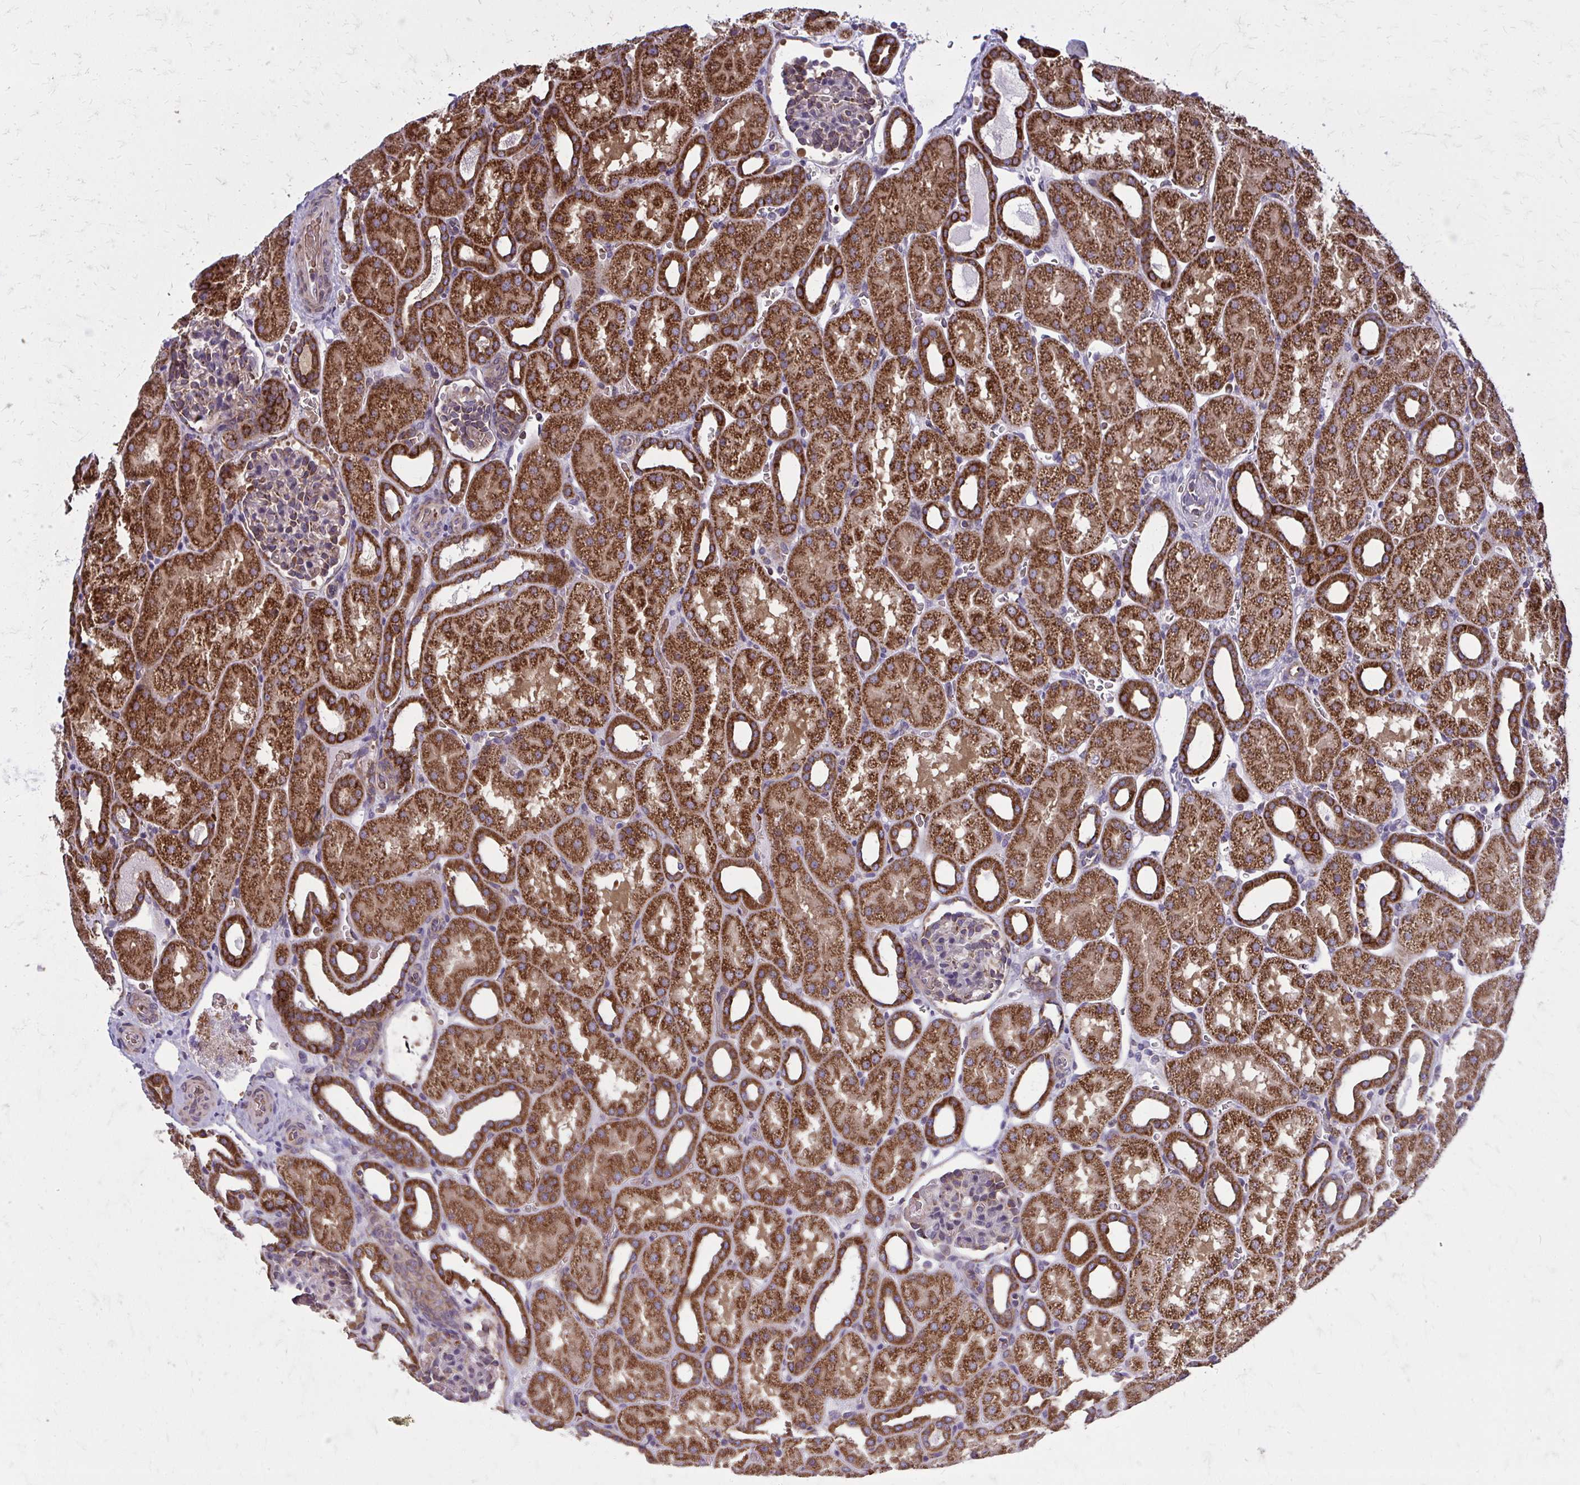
{"staining": {"intensity": "moderate", "quantity": "<25%", "location": "cytoplasmic/membranous"}, "tissue": "kidney", "cell_type": "Cells in glomeruli", "image_type": "normal", "snomed": [{"axis": "morphology", "description": "Normal tissue, NOS"}, {"axis": "topography", "description": "Kidney"}], "caption": "Protein expression analysis of unremarkable human kidney reveals moderate cytoplasmic/membranous staining in about <25% of cells in glomeruli.", "gene": "PDK4", "patient": {"sex": "male", "age": 2}}